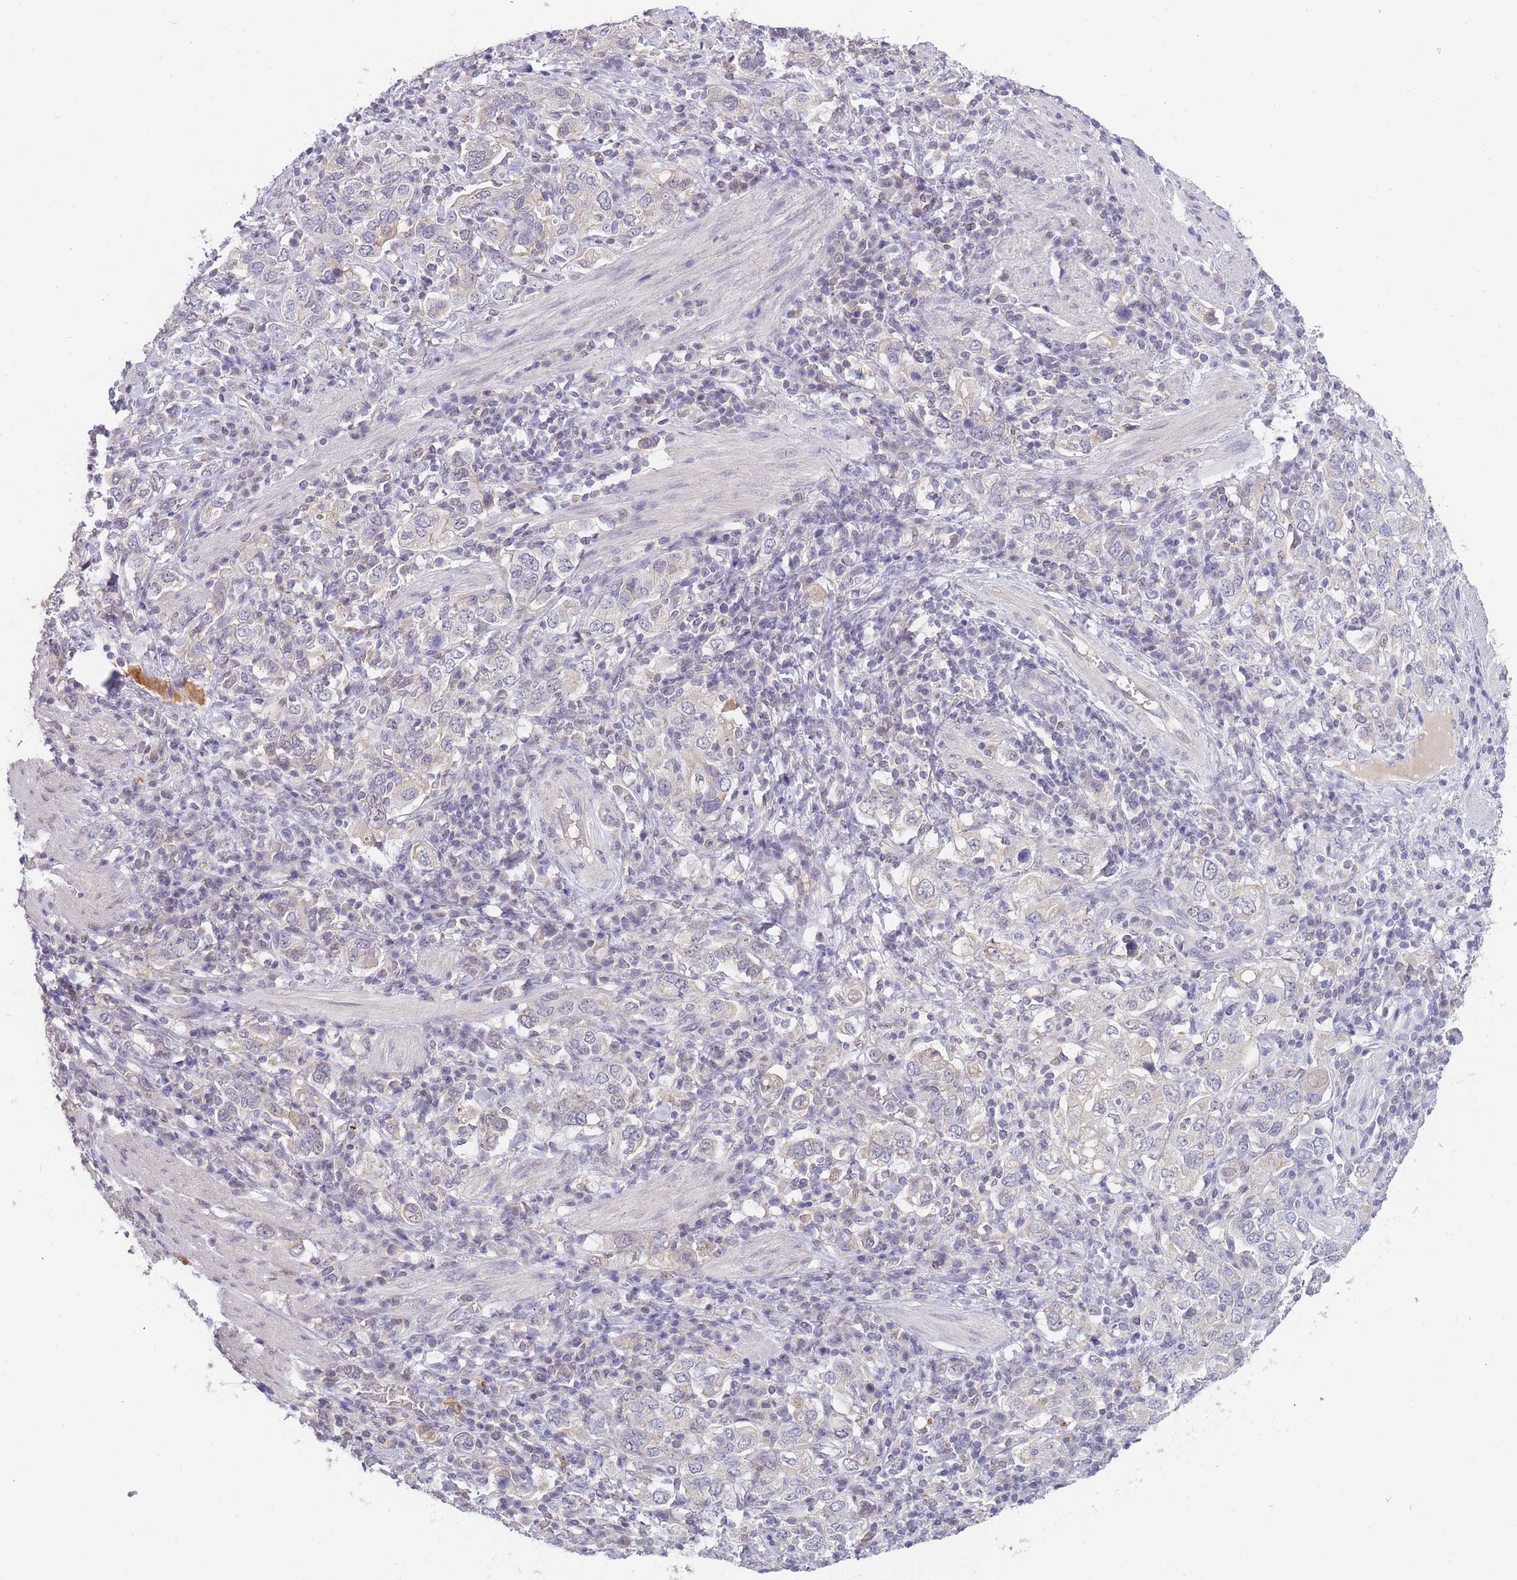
{"staining": {"intensity": "negative", "quantity": "none", "location": "none"}, "tissue": "stomach cancer", "cell_type": "Tumor cells", "image_type": "cancer", "snomed": [{"axis": "morphology", "description": "Adenocarcinoma, NOS"}, {"axis": "topography", "description": "Stomach, upper"}, {"axis": "topography", "description": "Stomach"}], "caption": "Immunohistochemical staining of human stomach cancer (adenocarcinoma) shows no significant positivity in tumor cells.", "gene": "GOLGA6L25", "patient": {"sex": "male", "age": 62}}